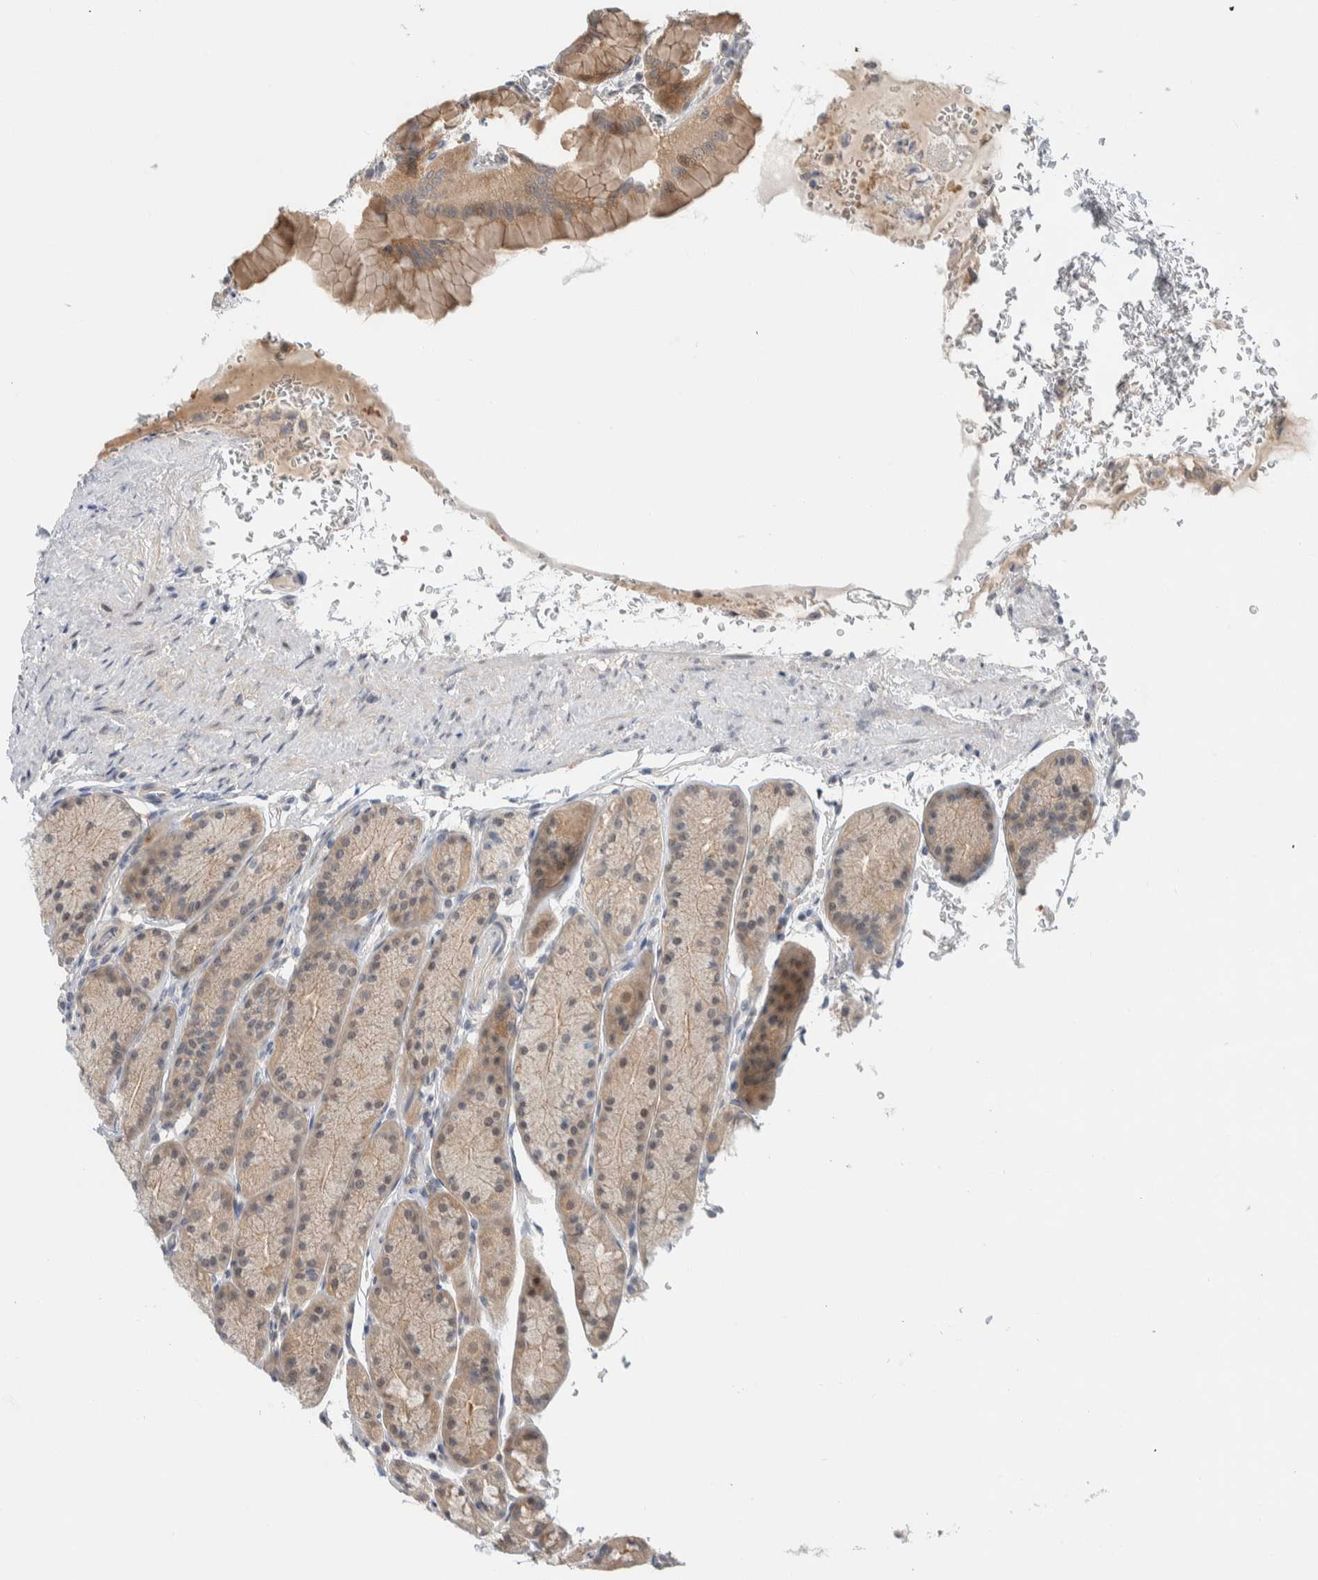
{"staining": {"intensity": "moderate", "quantity": ">75%", "location": "cytoplasmic/membranous,nuclear"}, "tissue": "stomach", "cell_type": "Glandular cells", "image_type": "normal", "snomed": [{"axis": "morphology", "description": "Normal tissue, NOS"}, {"axis": "topography", "description": "Stomach"}], "caption": "Protein staining shows moderate cytoplasmic/membranous,nuclear expression in approximately >75% of glandular cells in unremarkable stomach. (Stains: DAB in brown, nuclei in blue, Microscopy: brightfield microscopy at high magnification).", "gene": "NCR3LG1", "patient": {"sex": "male", "age": 42}}